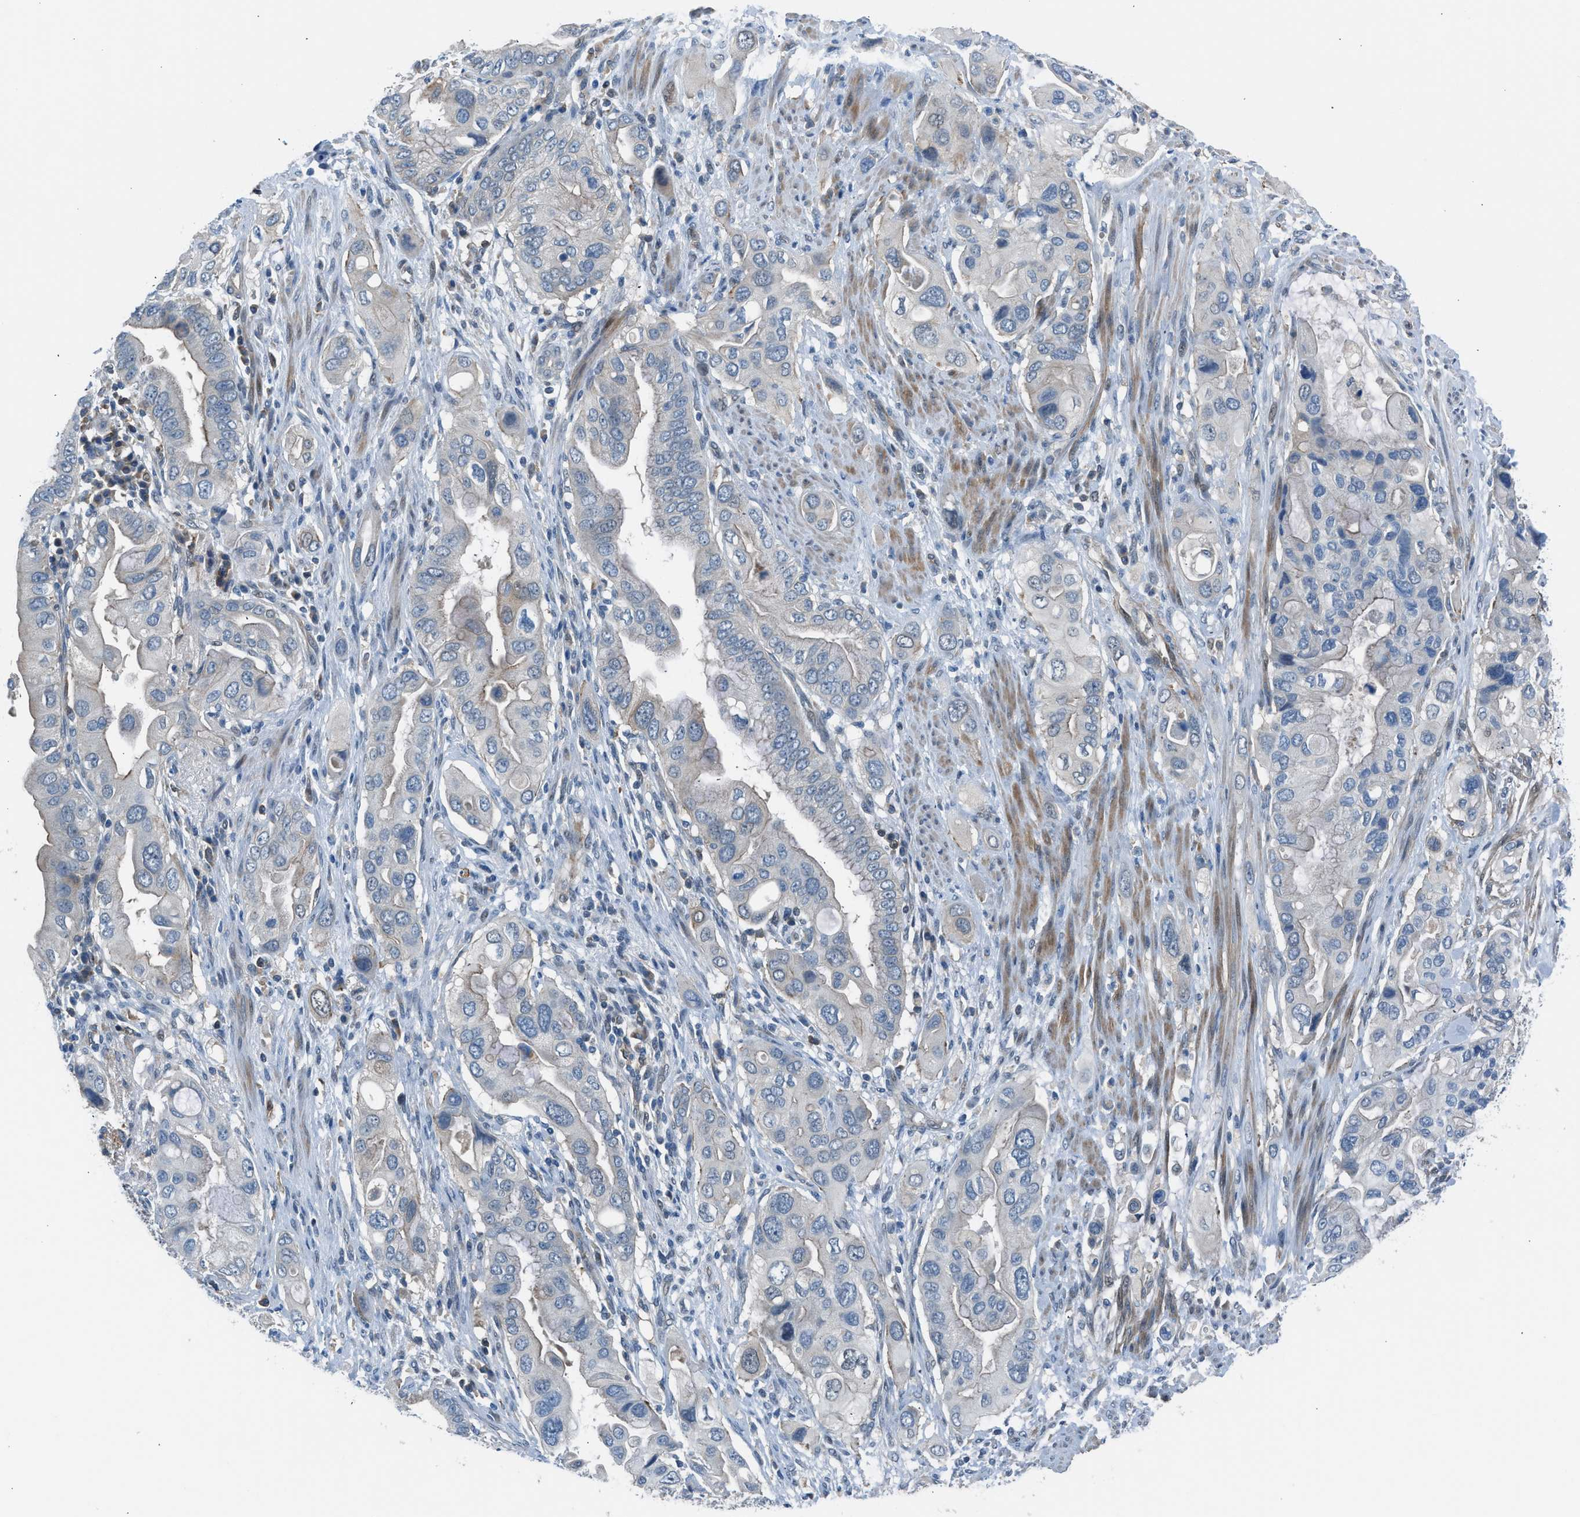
{"staining": {"intensity": "negative", "quantity": "none", "location": "none"}, "tissue": "pancreatic cancer", "cell_type": "Tumor cells", "image_type": "cancer", "snomed": [{"axis": "morphology", "description": "Adenocarcinoma, NOS"}, {"axis": "topography", "description": "Pancreas"}], "caption": "The image exhibits no staining of tumor cells in pancreatic cancer. (DAB (3,3'-diaminobenzidine) immunohistochemistry, high magnification).", "gene": "LMLN", "patient": {"sex": "female", "age": 56}}